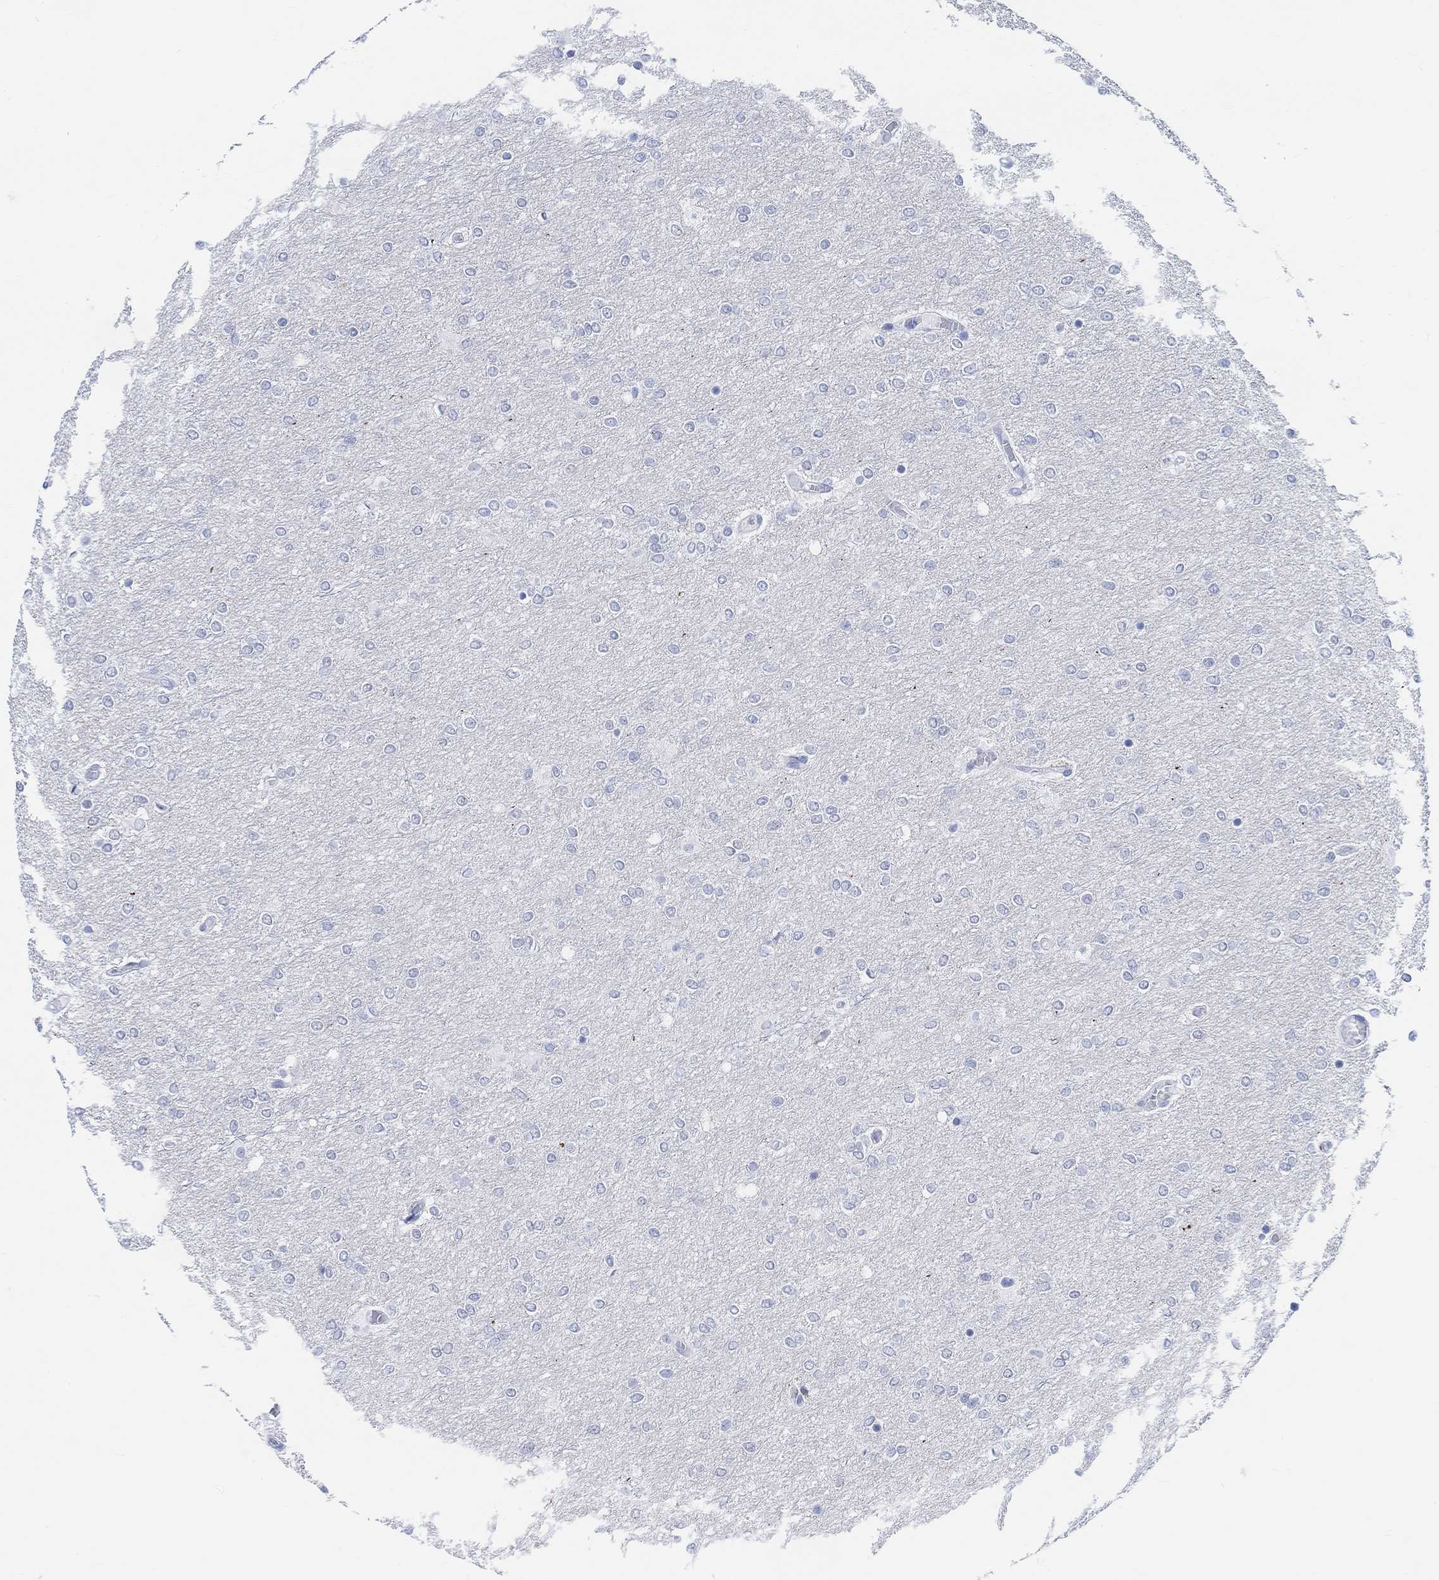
{"staining": {"intensity": "negative", "quantity": "none", "location": "none"}, "tissue": "glioma", "cell_type": "Tumor cells", "image_type": "cancer", "snomed": [{"axis": "morphology", "description": "Glioma, malignant, High grade"}, {"axis": "topography", "description": "Brain"}], "caption": "There is no significant expression in tumor cells of glioma.", "gene": "ENO4", "patient": {"sex": "female", "age": 61}}